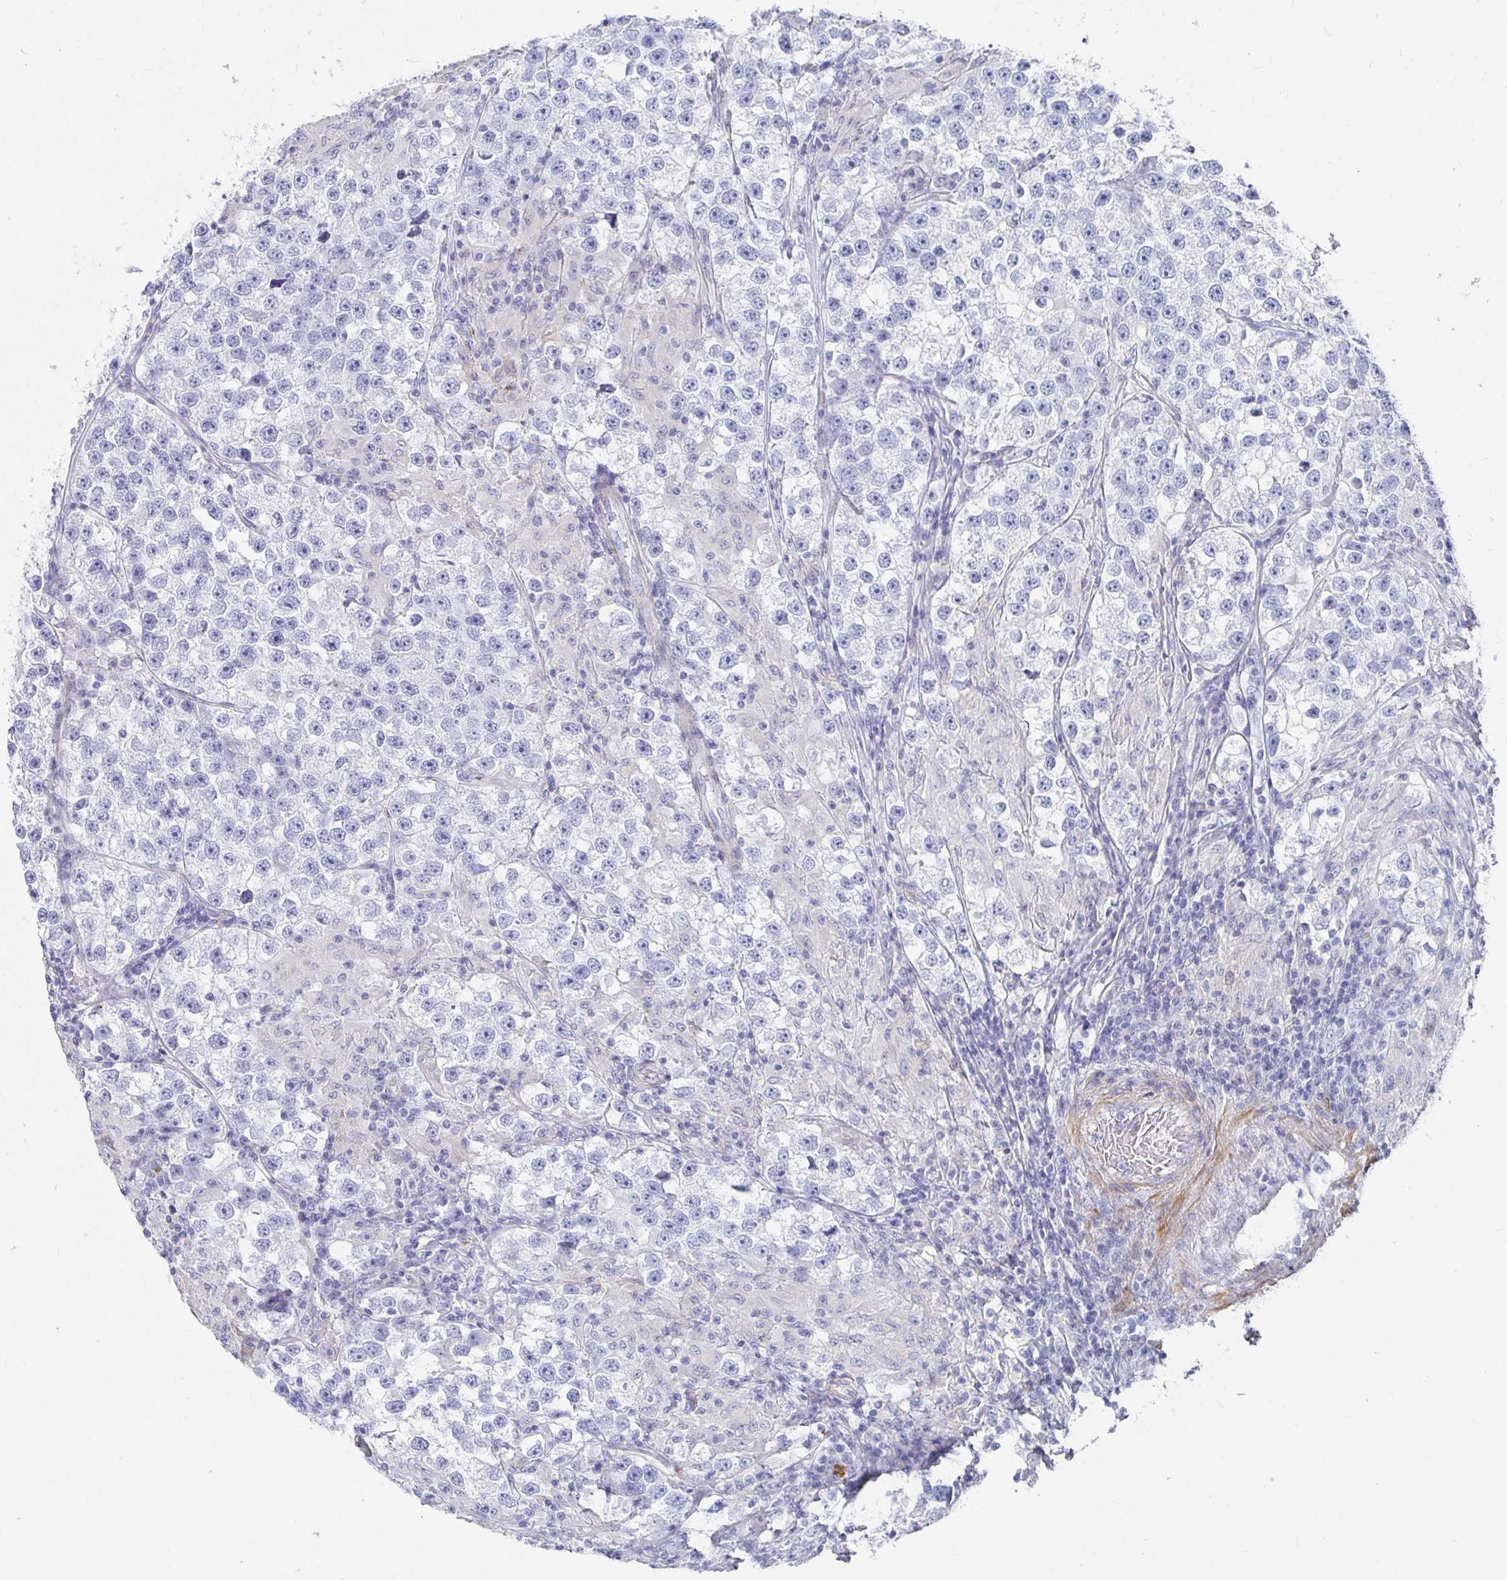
{"staining": {"intensity": "negative", "quantity": "none", "location": "none"}, "tissue": "testis cancer", "cell_type": "Tumor cells", "image_type": "cancer", "snomed": [{"axis": "morphology", "description": "Seminoma, NOS"}, {"axis": "topography", "description": "Testis"}], "caption": "This is an immunohistochemistry histopathology image of testis seminoma. There is no positivity in tumor cells.", "gene": "ZFP82", "patient": {"sex": "male", "age": 46}}